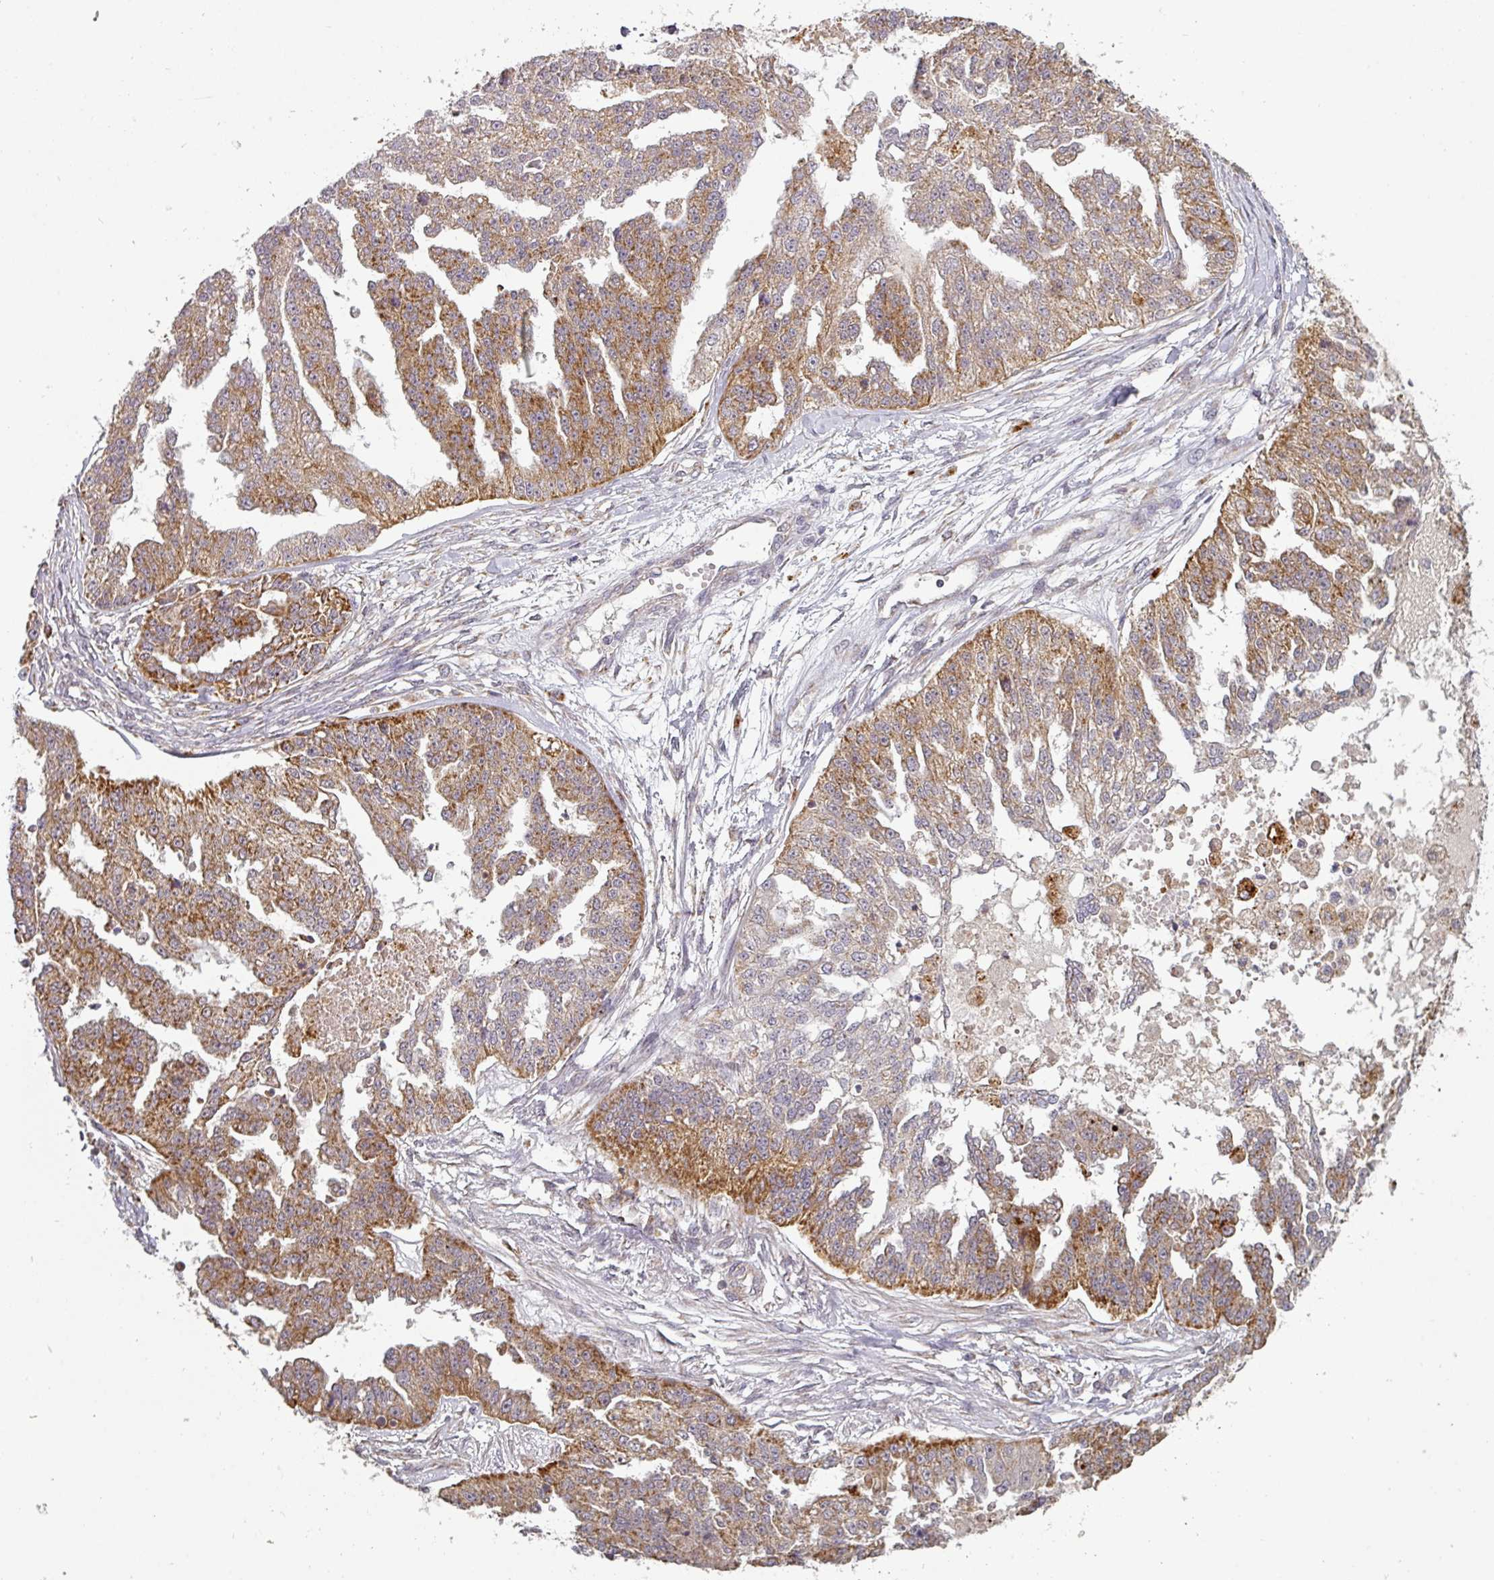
{"staining": {"intensity": "moderate", "quantity": ">75%", "location": "cytoplasmic/membranous"}, "tissue": "ovarian cancer", "cell_type": "Tumor cells", "image_type": "cancer", "snomed": [{"axis": "morphology", "description": "Cystadenocarcinoma, serous, NOS"}, {"axis": "topography", "description": "Ovary"}], "caption": "Immunohistochemistry (IHC) histopathology image of human ovarian serous cystadenocarcinoma stained for a protein (brown), which reveals medium levels of moderate cytoplasmic/membranous positivity in about >75% of tumor cells.", "gene": "MRPS16", "patient": {"sex": "female", "age": 58}}